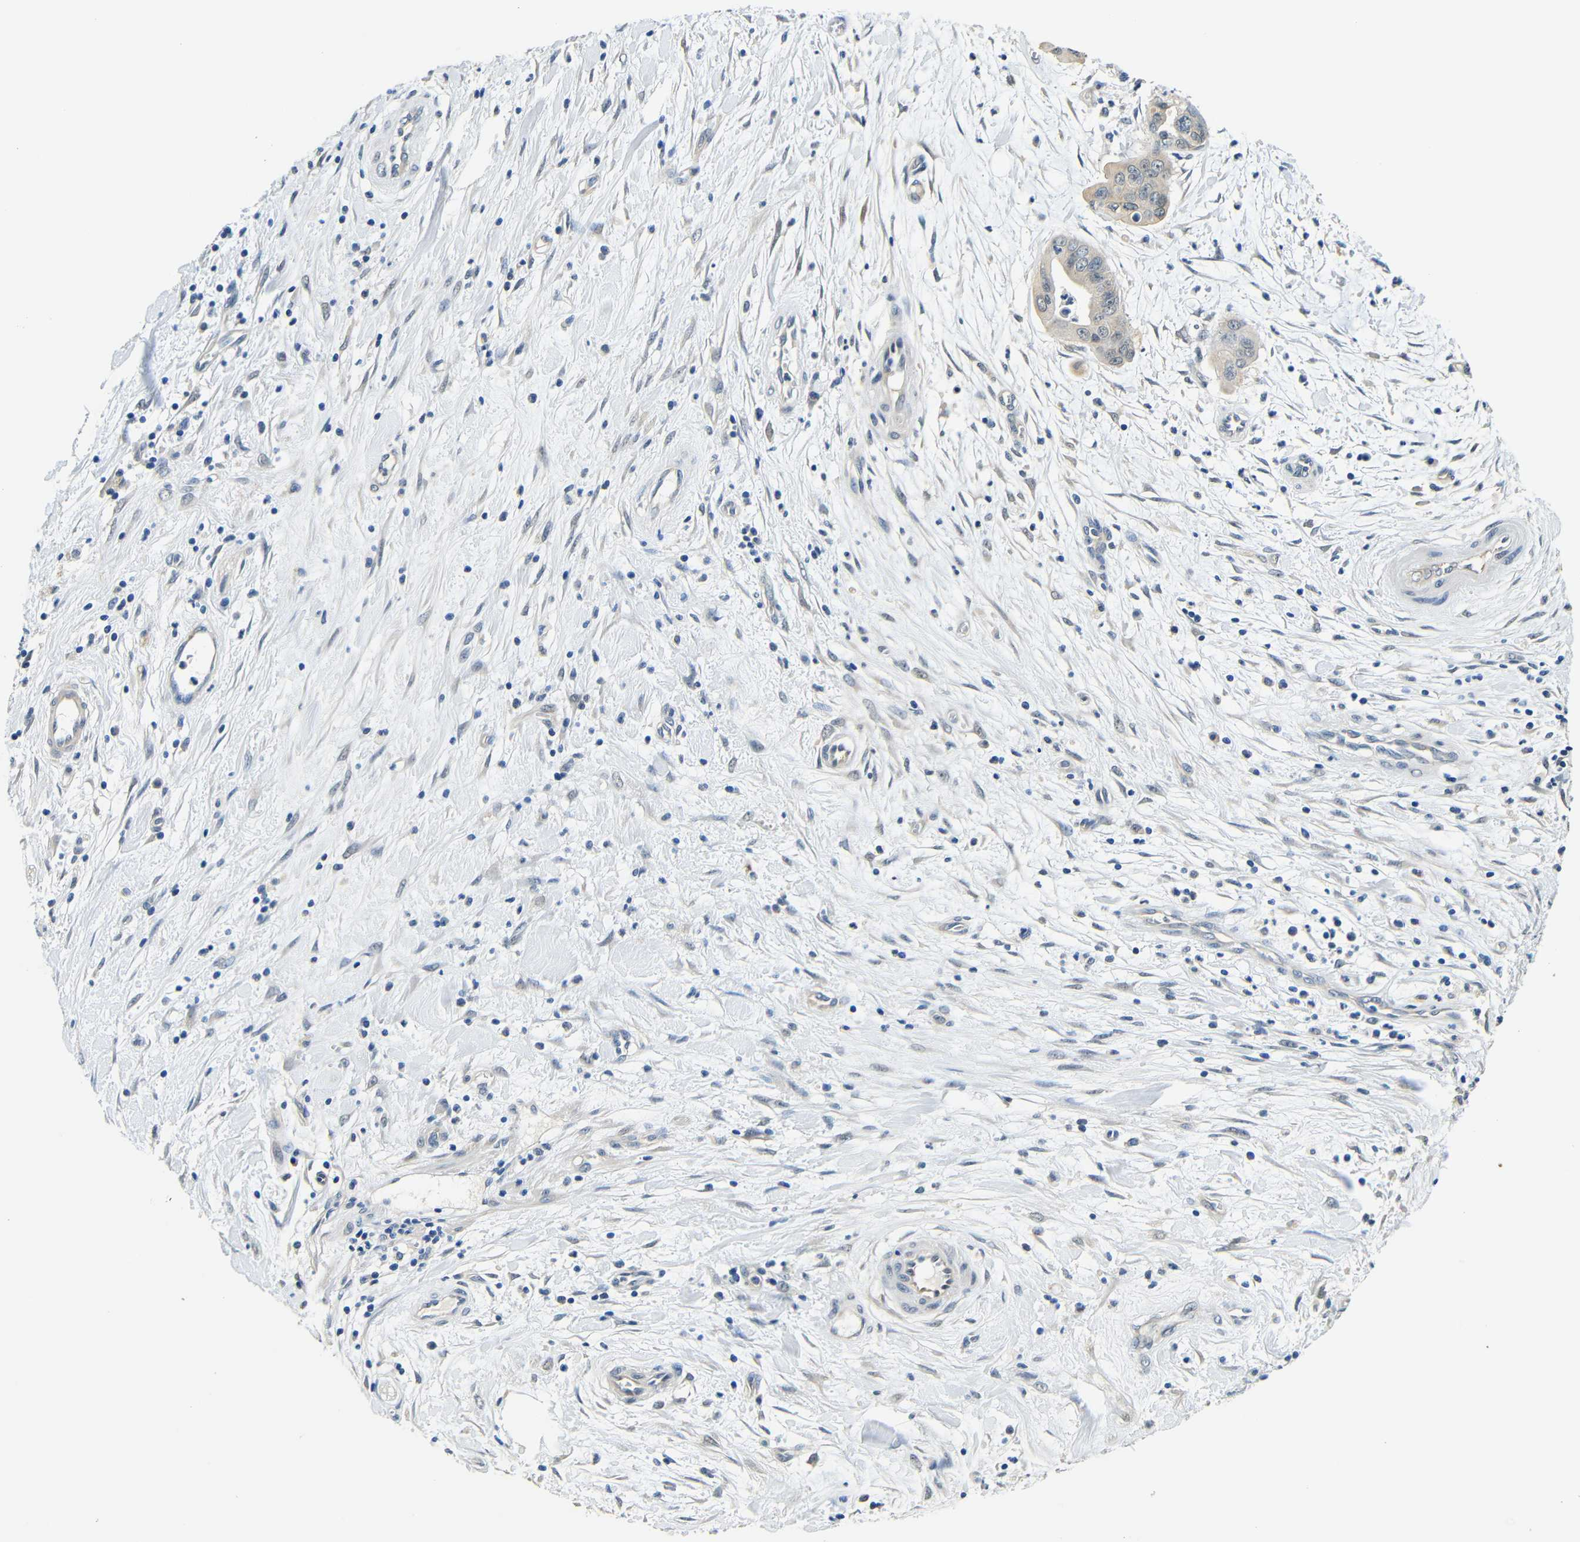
{"staining": {"intensity": "weak", "quantity": ">75%", "location": "cytoplasmic/membranous"}, "tissue": "pancreatic cancer", "cell_type": "Tumor cells", "image_type": "cancer", "snomed": [{"axis": "morphology", "description": "Adenocarcinoma, NOS"}, {"axis": "topography", "description": "Pancreas"}], "caption": "Immunohistochemical staining of adenocarcinoma (pancreatic) exhibits low levels of weak cytoplasmic/membranous staining in about >75% of tumor cells. Nuclei are stained in blue.", "gene": "ADAP1", "patient": {"sex": "female", "age": 75}}